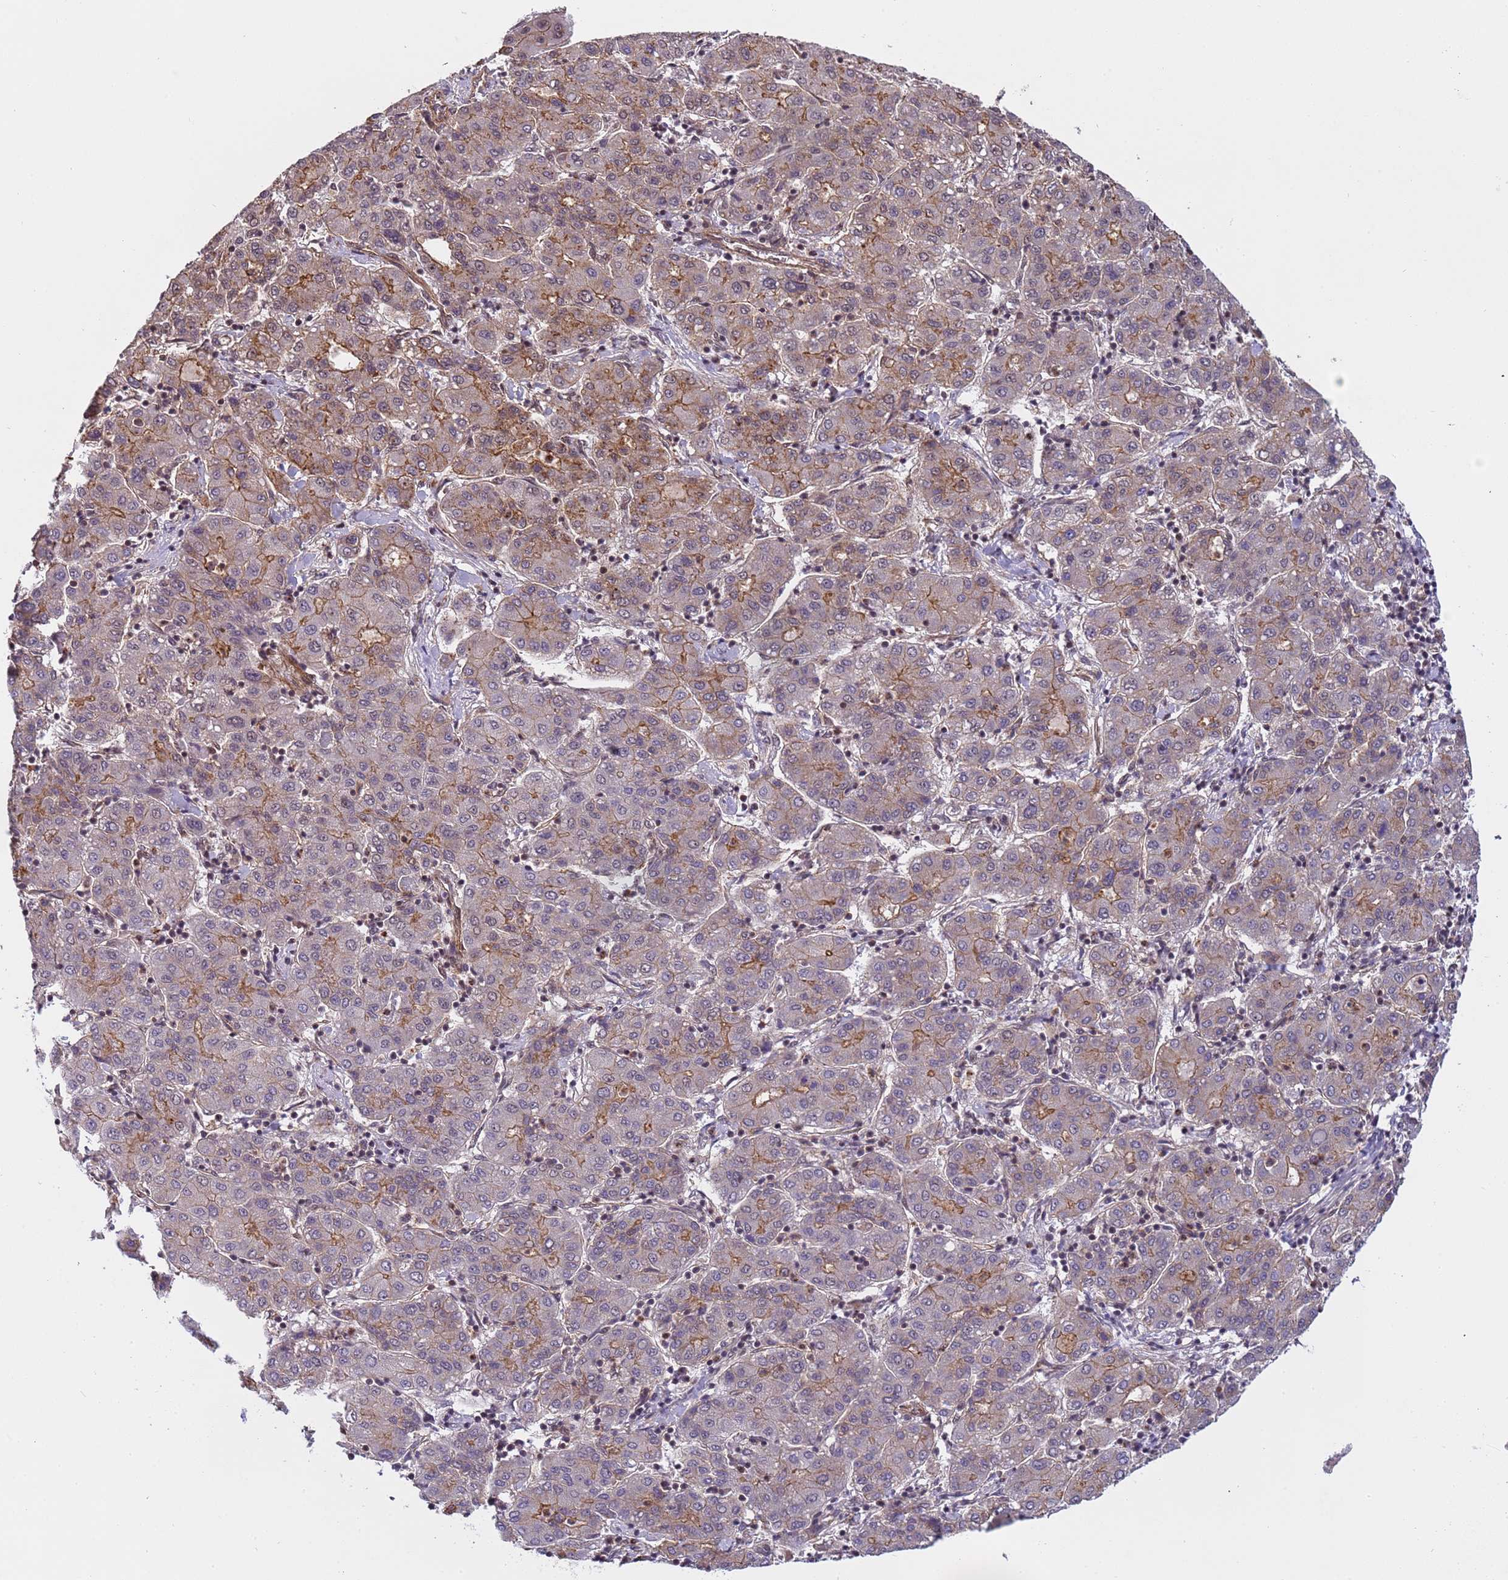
{"staining": {"intensity": "moderate", "quantity": "25%-75%", "location": "cytoplasmic/membranous"}, "tissue": "liver cancer", "cell_type": "Tumor cells", "image_type": "cancer", "snomed": [{"axis": "morphology", "description": "Carcinoma, Hepatocellular, NOS"}, {"axis": "topography", "description": "Liver"}], "caption": "Immunohistochemical staining of human liver hepatocellular carcinoma displays moderate cytoplasmic/membranous protein expression in approximately 25%-75% of tumor cells. (DAB IHC, brown staining for protein, blue staining for nuclei).", "gene": "EMC2", "patient": {"sex": "male", "age": 65}}